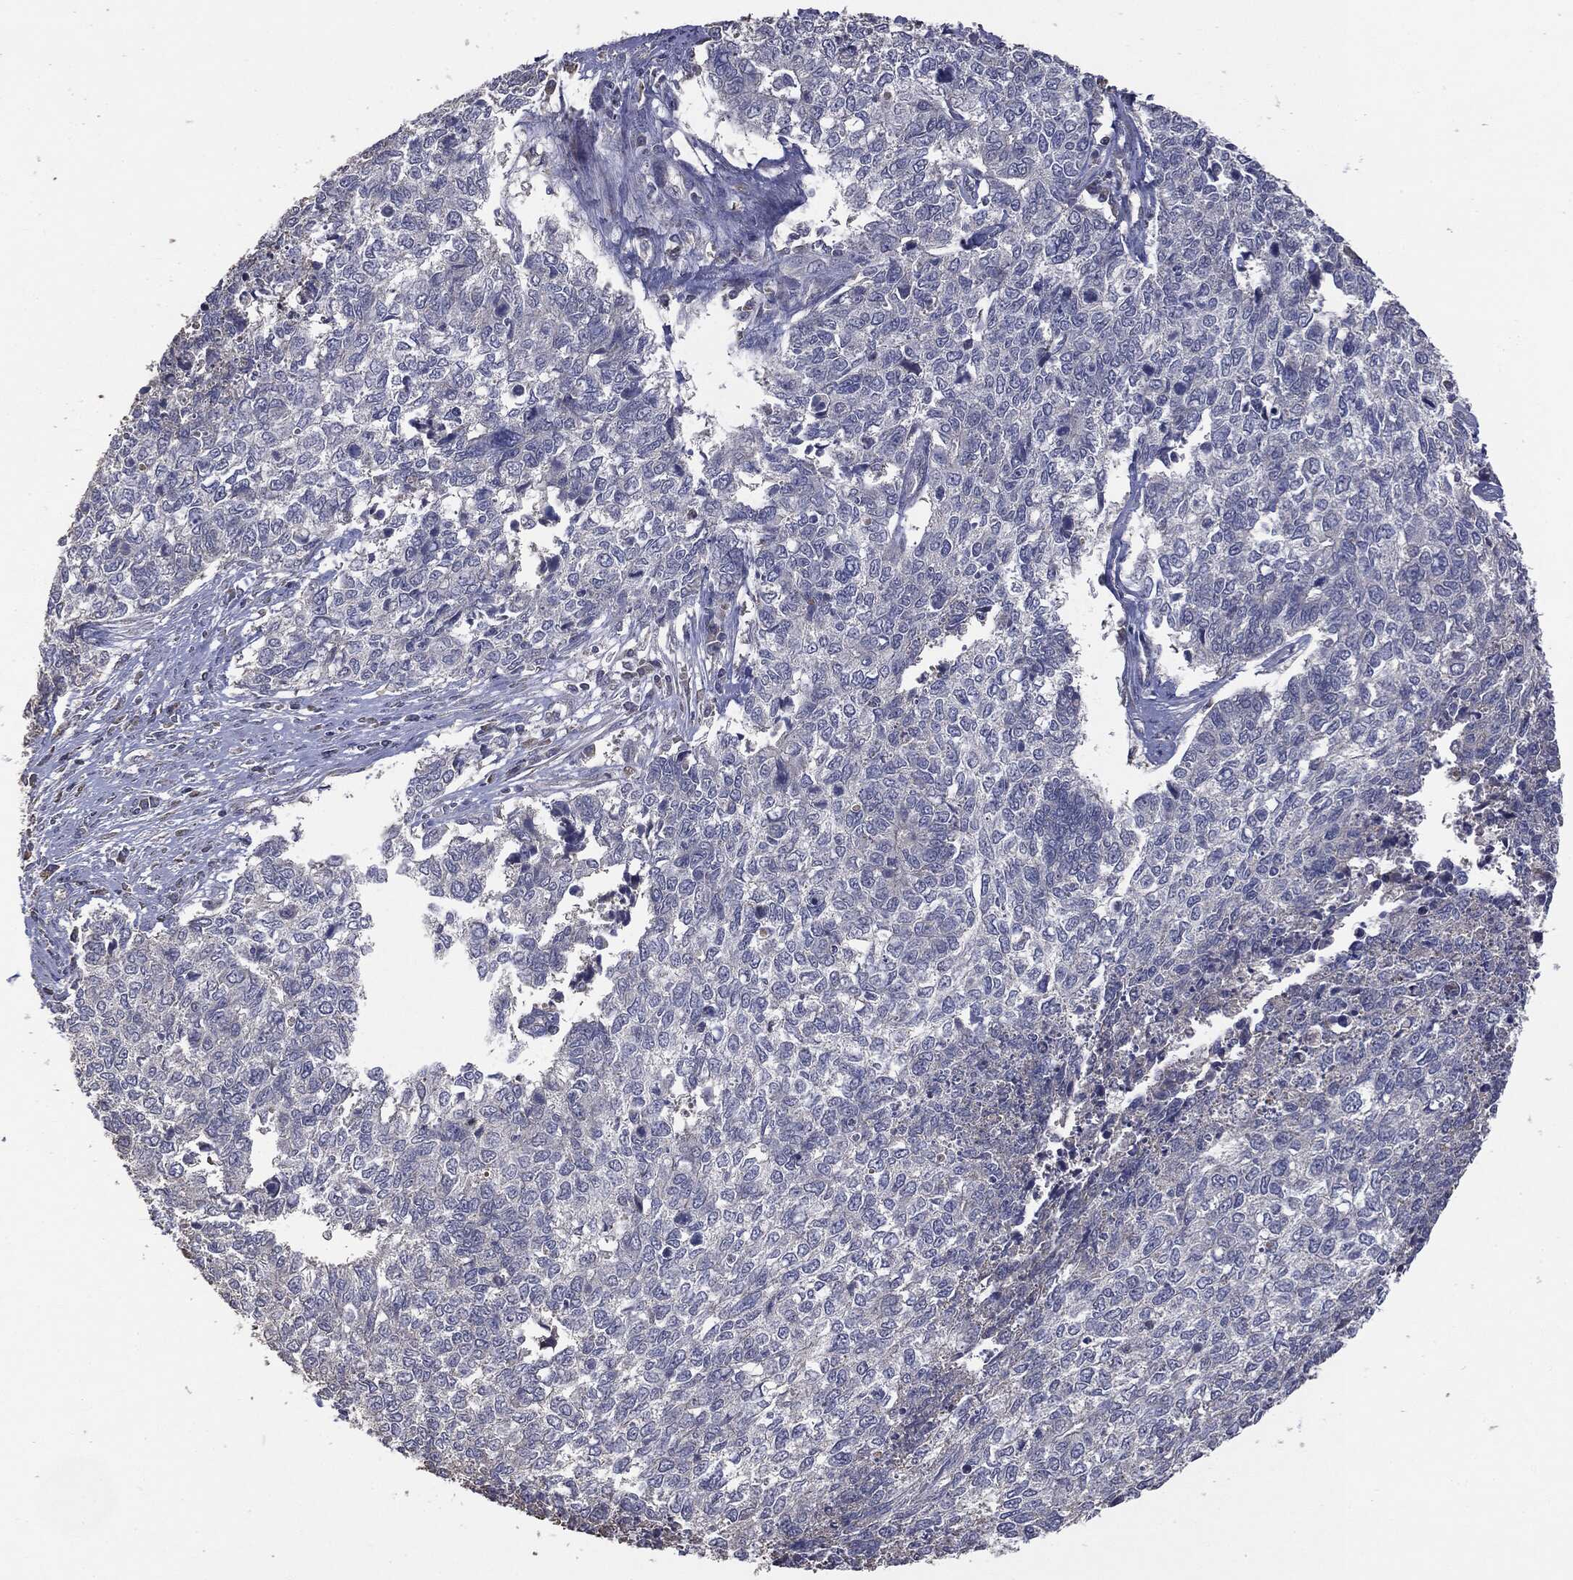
{"staining": {"intensity": "negative", "quantity": "none", "location": "none"}, "tissue": "cervical cancer", "cell_type": "Tumor cells", "image_type": "cancer", "snomed": [{"axis": "morphology", "description": "Adenocarcinoma, NOS"}, {"axis": "topography", "description": "Cervix"}], "caption": "Immunohistochemistry (IHC) of human cervical adenocarcinoma demonstrates no staining in tumor cells.", "gene": "MTOR", "patient": {"sex": "female", "age": 63}}